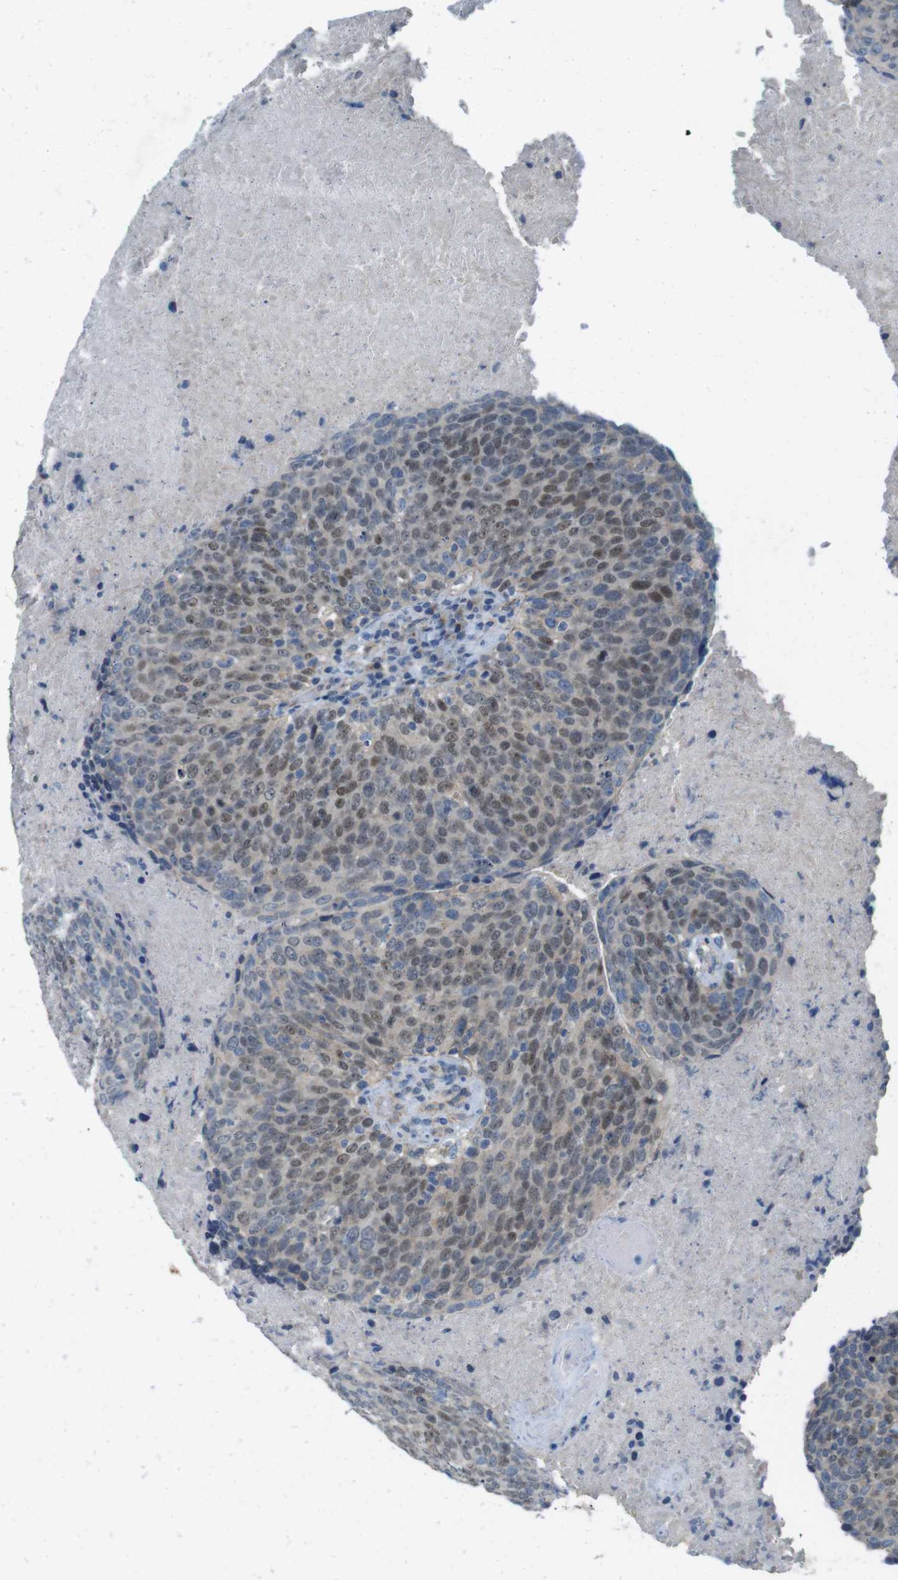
{"staining": {"intensity": "moderate", "quantity": ">75%", "location": "nuclear"}, "tissue": "head and neck cancer", "cell_type": "Tumor cells", "image_type": "cancer", "snomed": [{"axis": "morphology", "description": "Squamous cell carcinoma, NOS"}, {"axis": "morphology", "description": "Squamous cell carcinoma, metastatic, NOS"}, {"axis": "topography", "description": "Lymph node"}, {"axis": "topography", "description": "Head-Neck"}], "caption": "Protein analysis of head and neck cancer tissue displays moderate nuclear positivity in approximately >75% of tumor cells.", "gene": "SKI", "patient": {"sex": "male", "age": 62}}